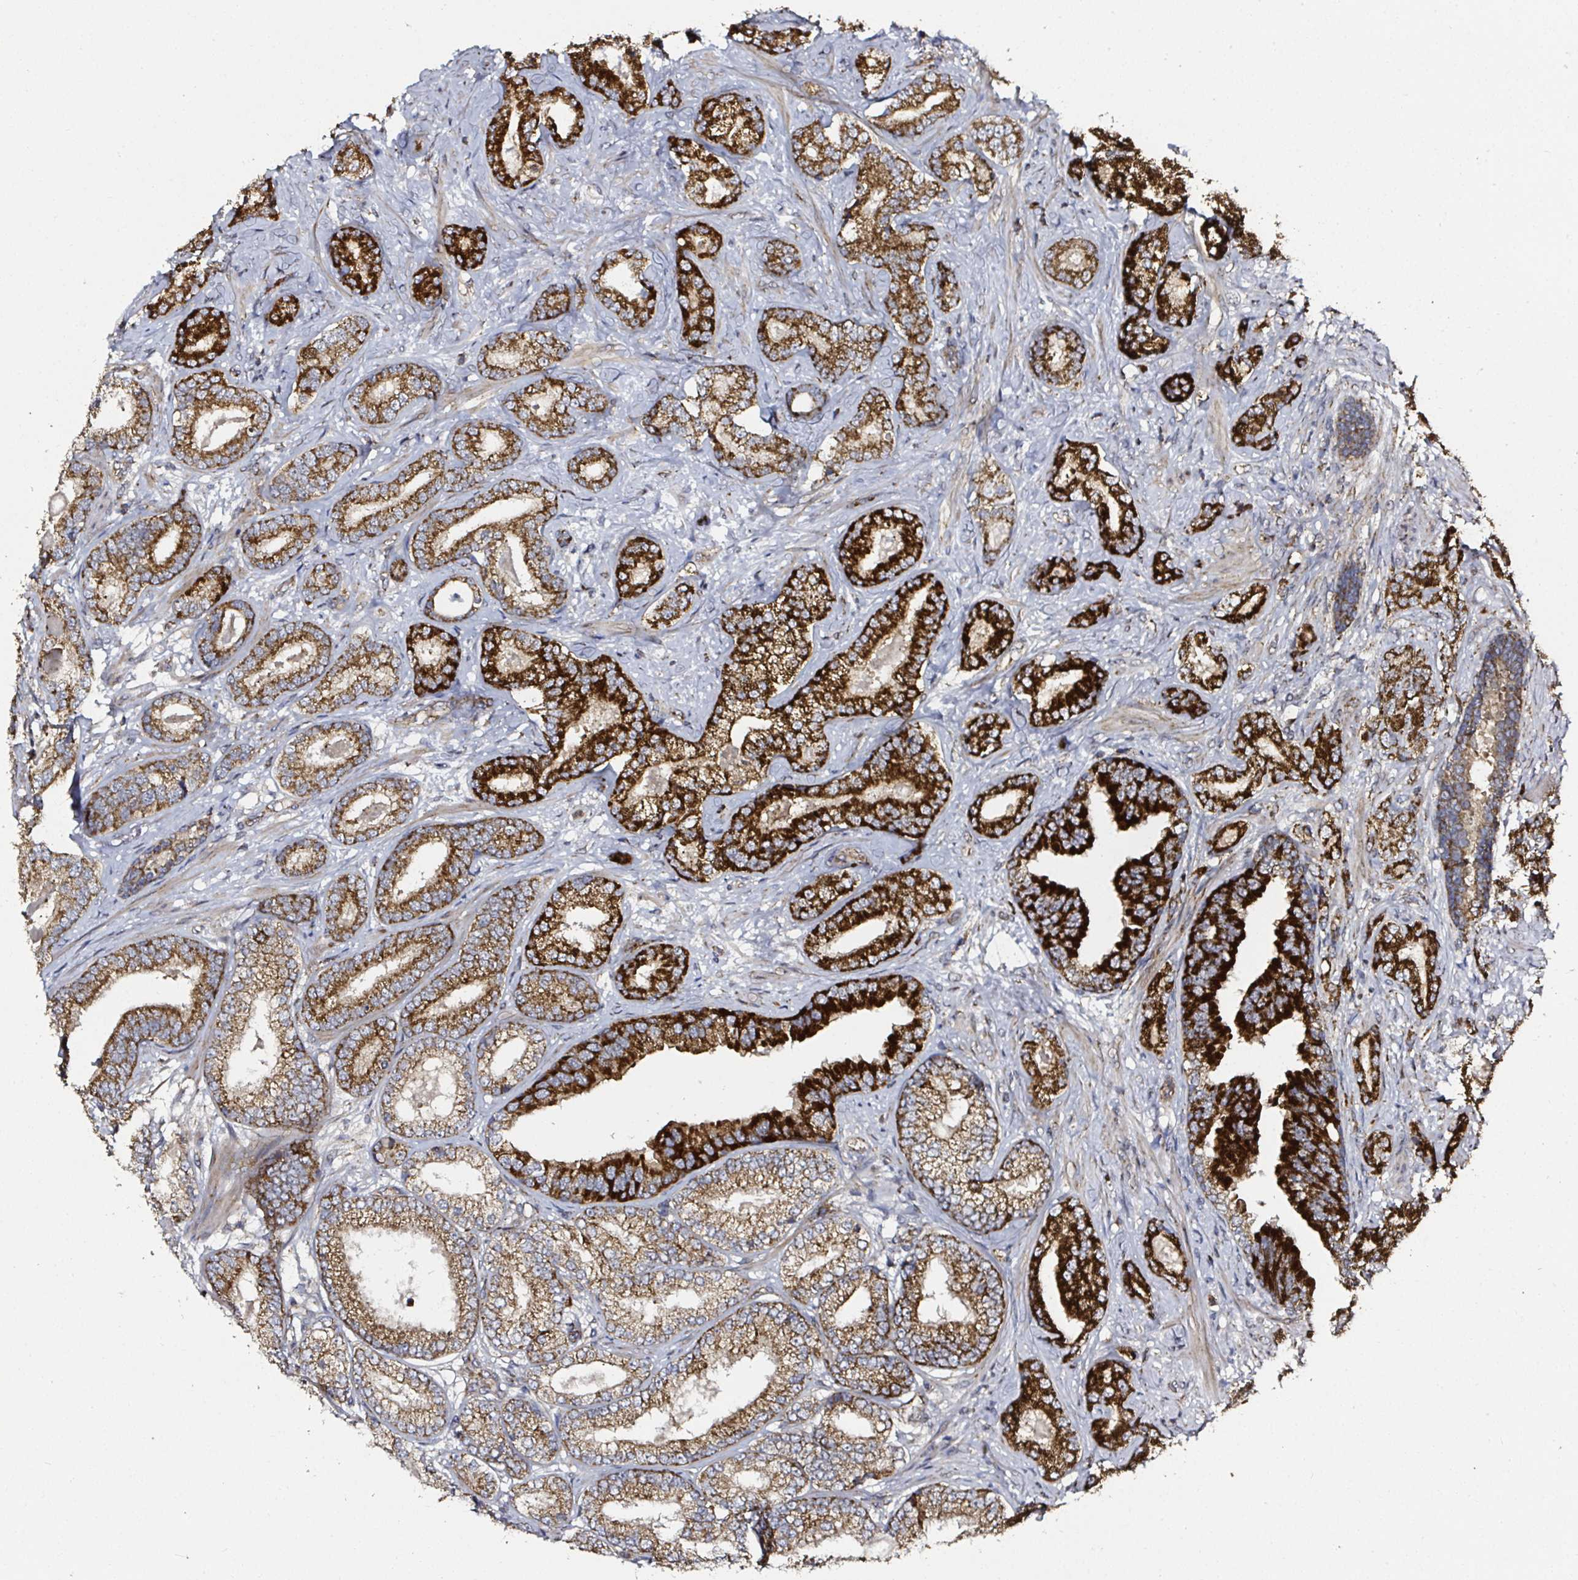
{"staining": {"intensity": "strong", "quantity": ">75%", "location": "cytoplasmic/membranous"}, "tissue": "prostate cancer", "cell_type": "Tumor cells", "image_type": "cancer", "snomed": [{"axis": "morphology", "description": "Adenocarcinoma, High grade"}, {"axis": "topography", "description": "Prostate"}], "caption": "Prostate cancer (adenocarcinoma (high-grade)) was stained to show a protein in brown. There is high levels of strong cytoplasmic/membranous expression in about >75% of tumor cells.", "gene": "ATAD3B", "patient": {"sex": "male", "age": 62}}